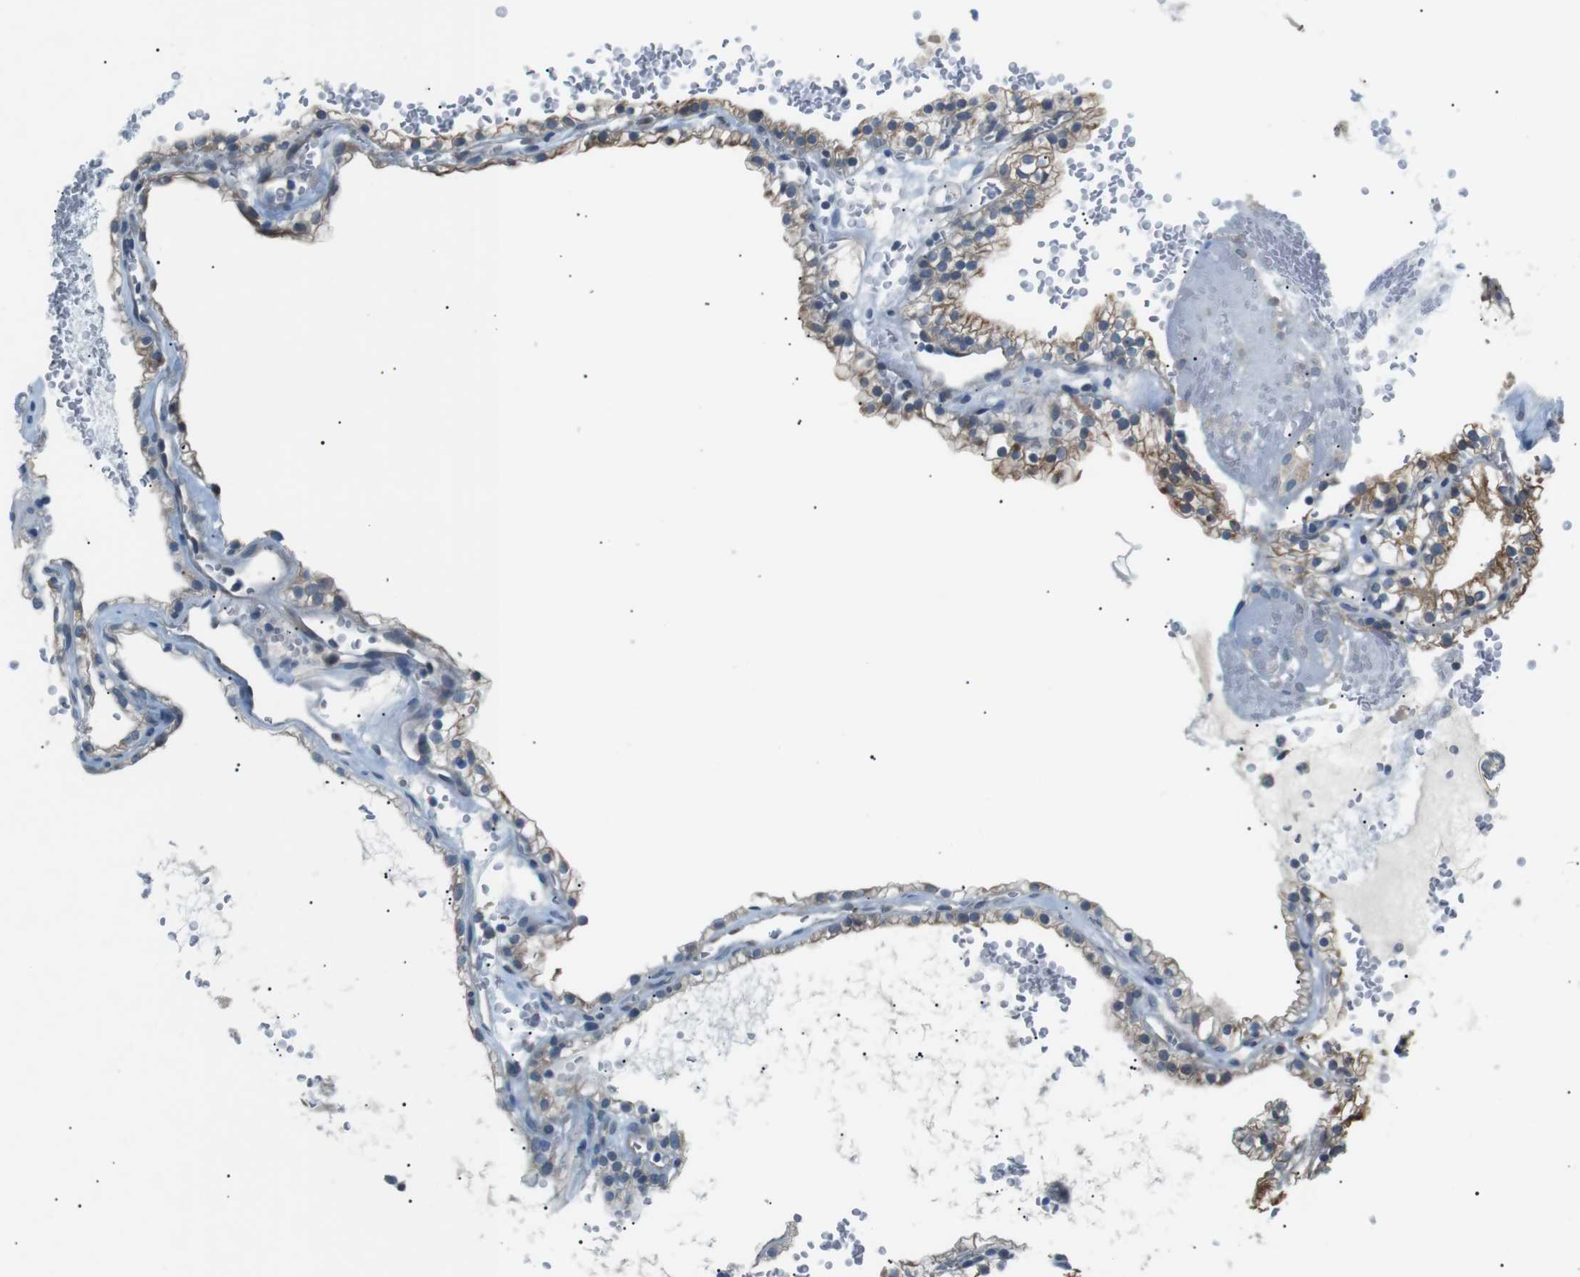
{"staining": {"intensity": "moderate", "quantity": ">75%", "location": "cytoplasmic/membranous"}, "tissue": "renal cancer", "cell_type": "Tumor cells", "image_type": "cancer", "snomed": [{"axis": "morphology", "description": "Adenocarcinoma, NOS"}, {"axis": "topography", "description": "Kidney"}], "caption": "Protein staining by immunohistochemistry (IHC) exhibits moderate cytoplasmic/membranous expression in about >75% of tumor cells in renal cancer (adenocarcinoma).", "gene": "CDH26", "patient": {"sex": "female", "age": 41}}